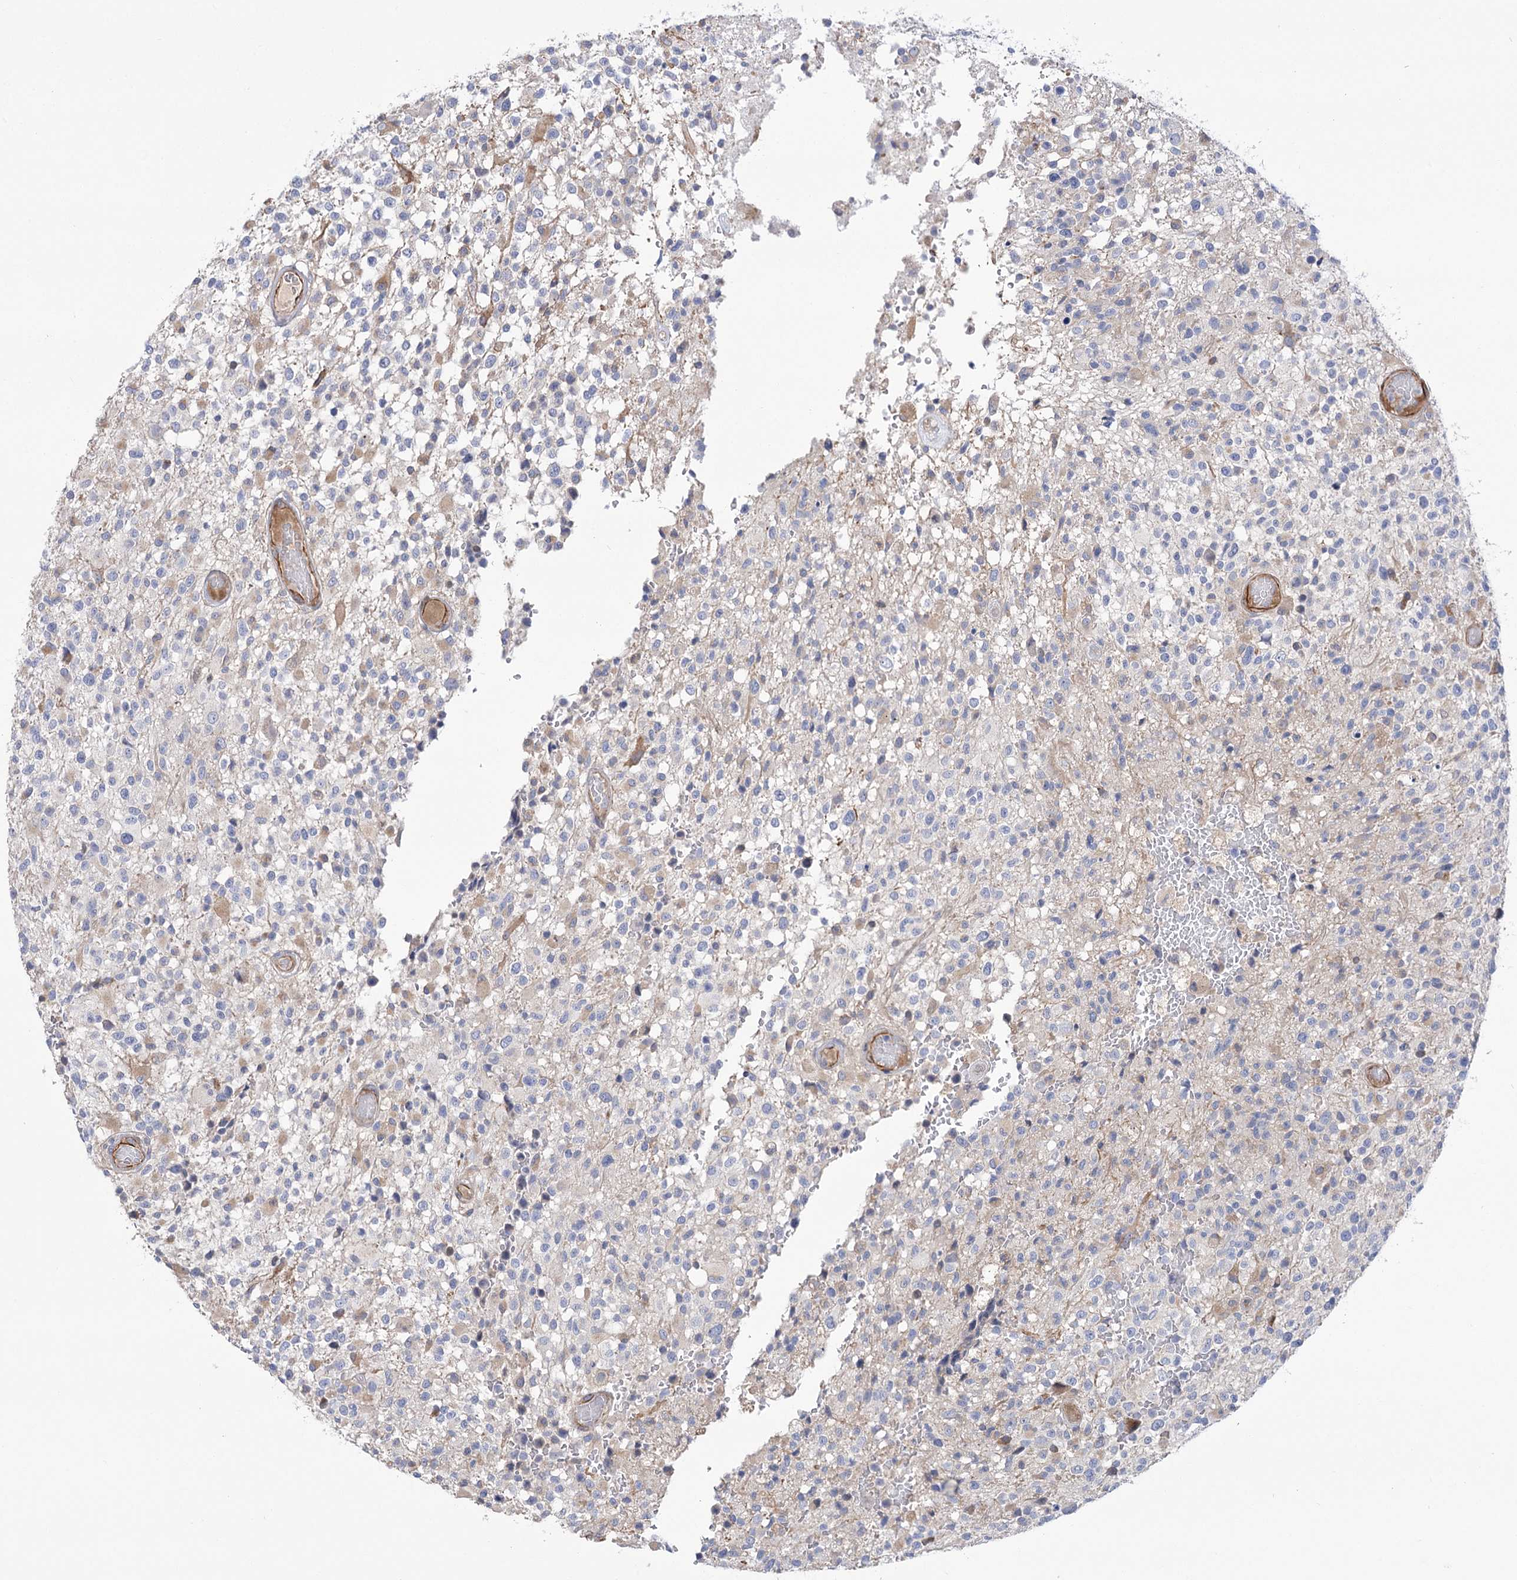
{"staining": {"intensity": "negative", "quantity": "none", "location": "none"}, "tissue": "glioma", "cell_type": "Tumor cells", "image_type": "cancer", "snomed": [{"axis": "morphology", "description": "Glioma, malignant, High grade"}, {"axis": "morphology", "description": "Glioblastoma, NOS"}, {"axis": "topography", "description": "Brain"}], "caption": "Immunohistochemistry (IHC) of malignant high-grade glioma demonstrates no expression in tumor cells.", "gene": "WASHC3", "patient": {"sex": "male", "age": 60}}